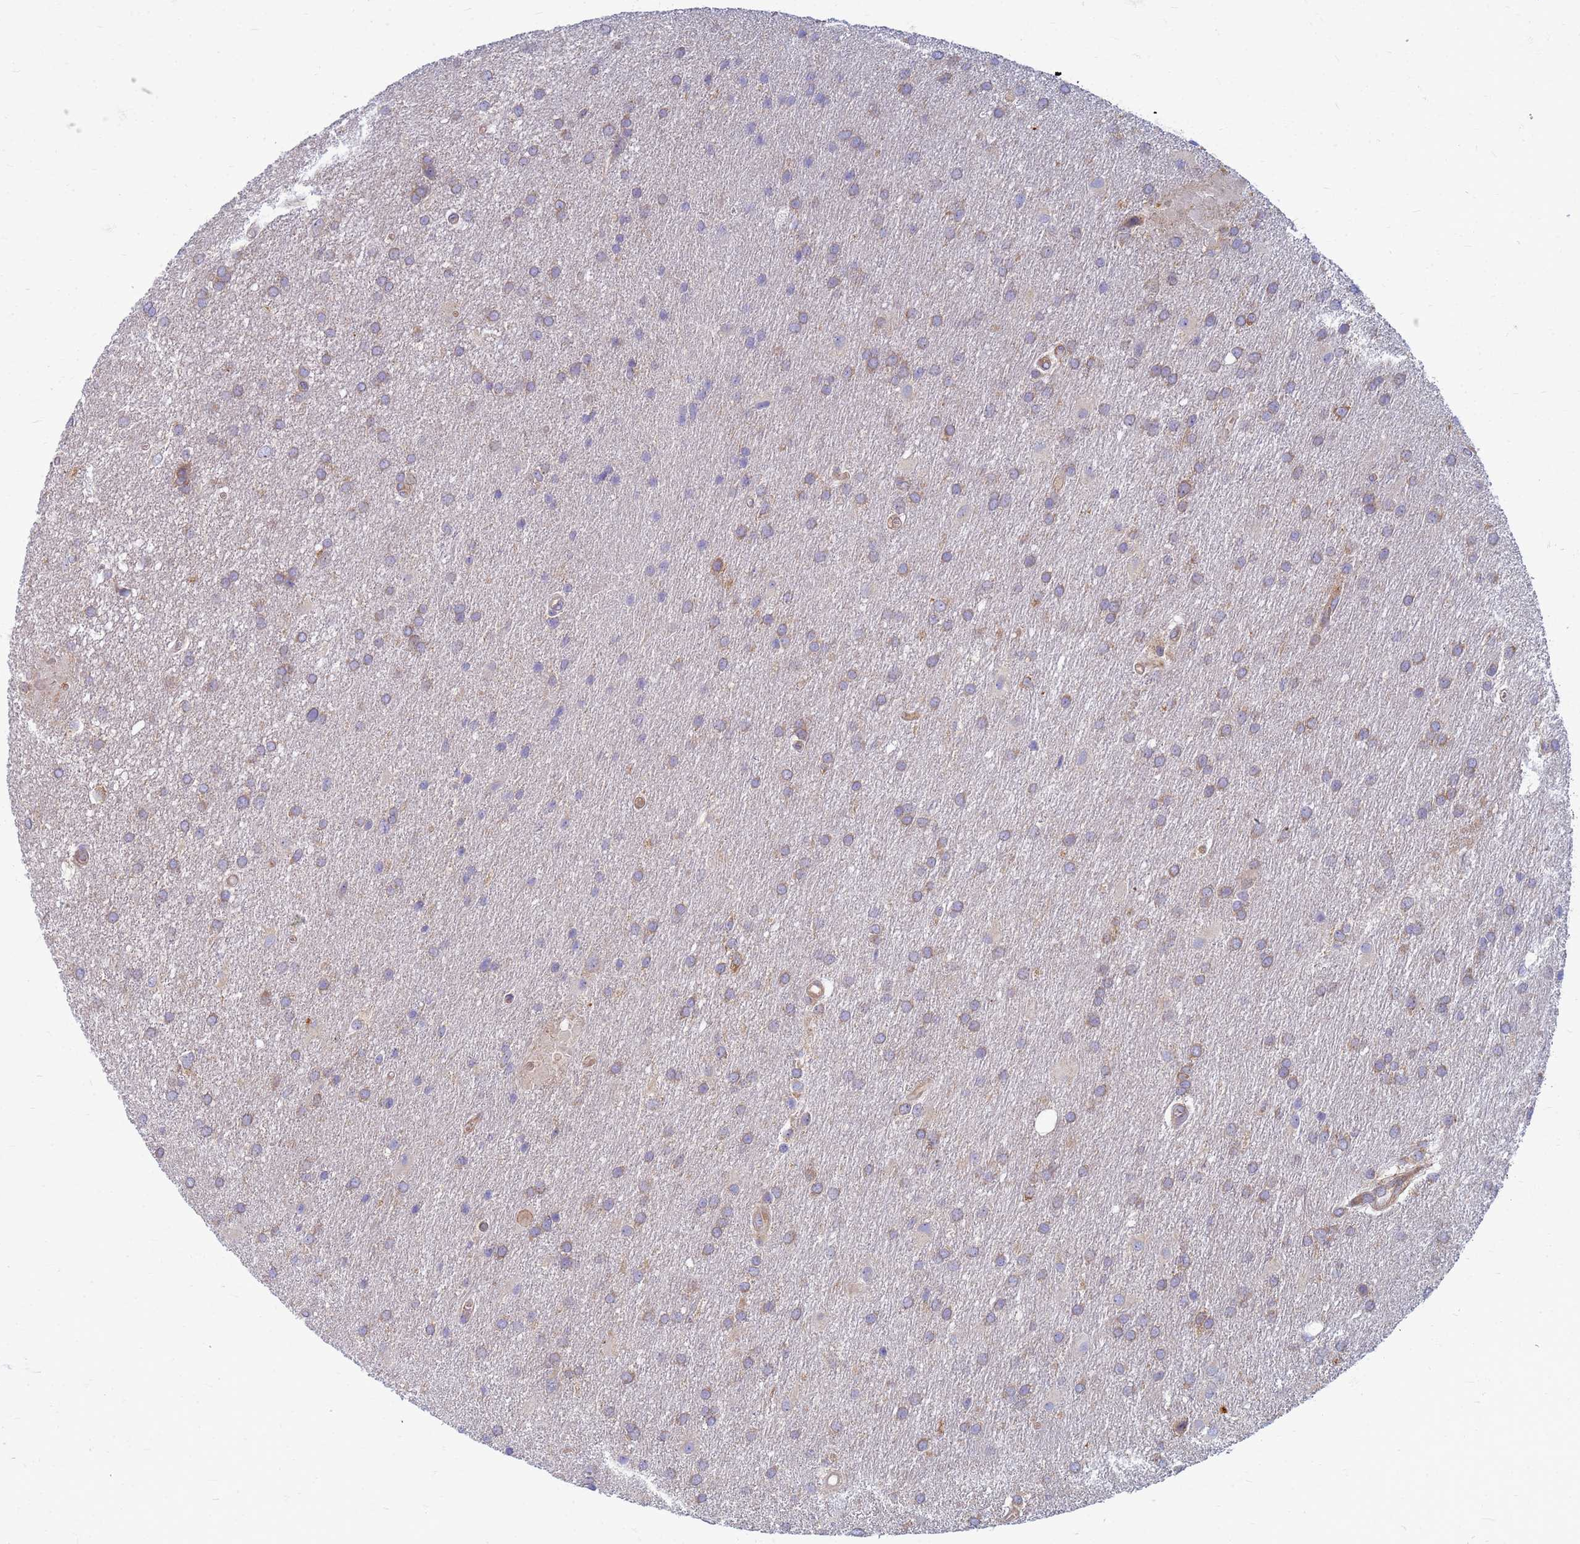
{"staining": {"intensity": "weak", "quantity": ">75%", "location": "cytoplasmic/membranous"}, "tissue": "glioma", "cell_type": "Tumor cells", "image_type": "cancer", "snomed": [{"axis": "morphology", "description": "Glioma, malignant, Low grade"}, {"axis": "topography", "description": "Brain"}], "caption": "Immunohistochemical staining of glioma exhibits low levels of weak cytoplasmic/membranous positivity in approximately >75% of tumor cells.", "gene": "EEA1", "patient": {"sex": "male", "age": 66}}